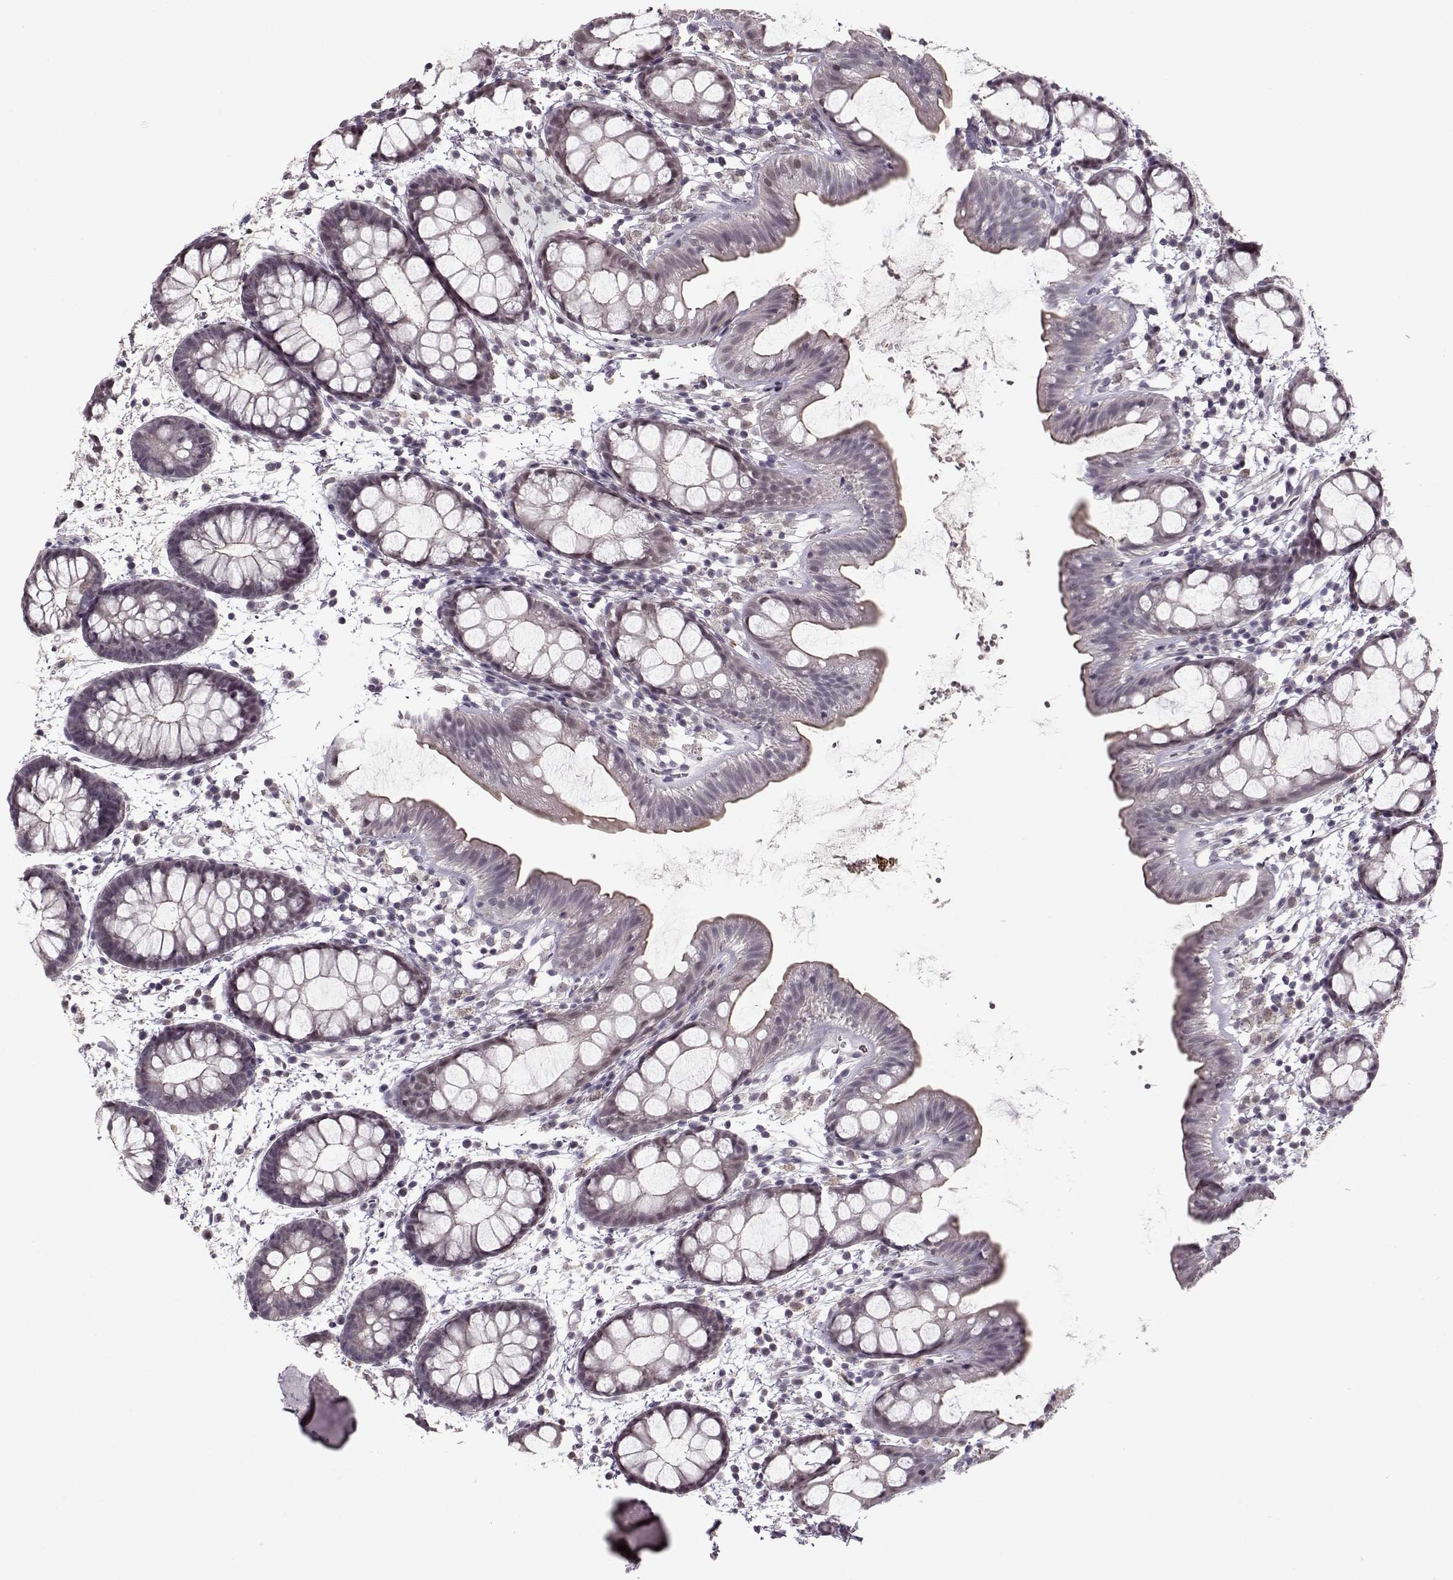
{"staining": {"intensity": "weak", "quantity": "<25%", "location": "cytoplasmic/membranous"}, "tissue": "rectum", "cell_type": "Glandular cells", "image_type": "normal", "snomed": [{"axis": "morphology", "description": "Normal tissue, NOS"}, {"axis": "topography", "description": "Rectum"}], "caption": "DAB immunohistochemical staining of benign rectum reveals no significant positivity in glandular cells. Brightfield microscopy of immunohistochemistry (IHC) stained with DAB (brown) and hematoxylin (blue), captured at high magnification.", "gene": "DNAI3", "patient": {"sex": "male", "age": 57}}